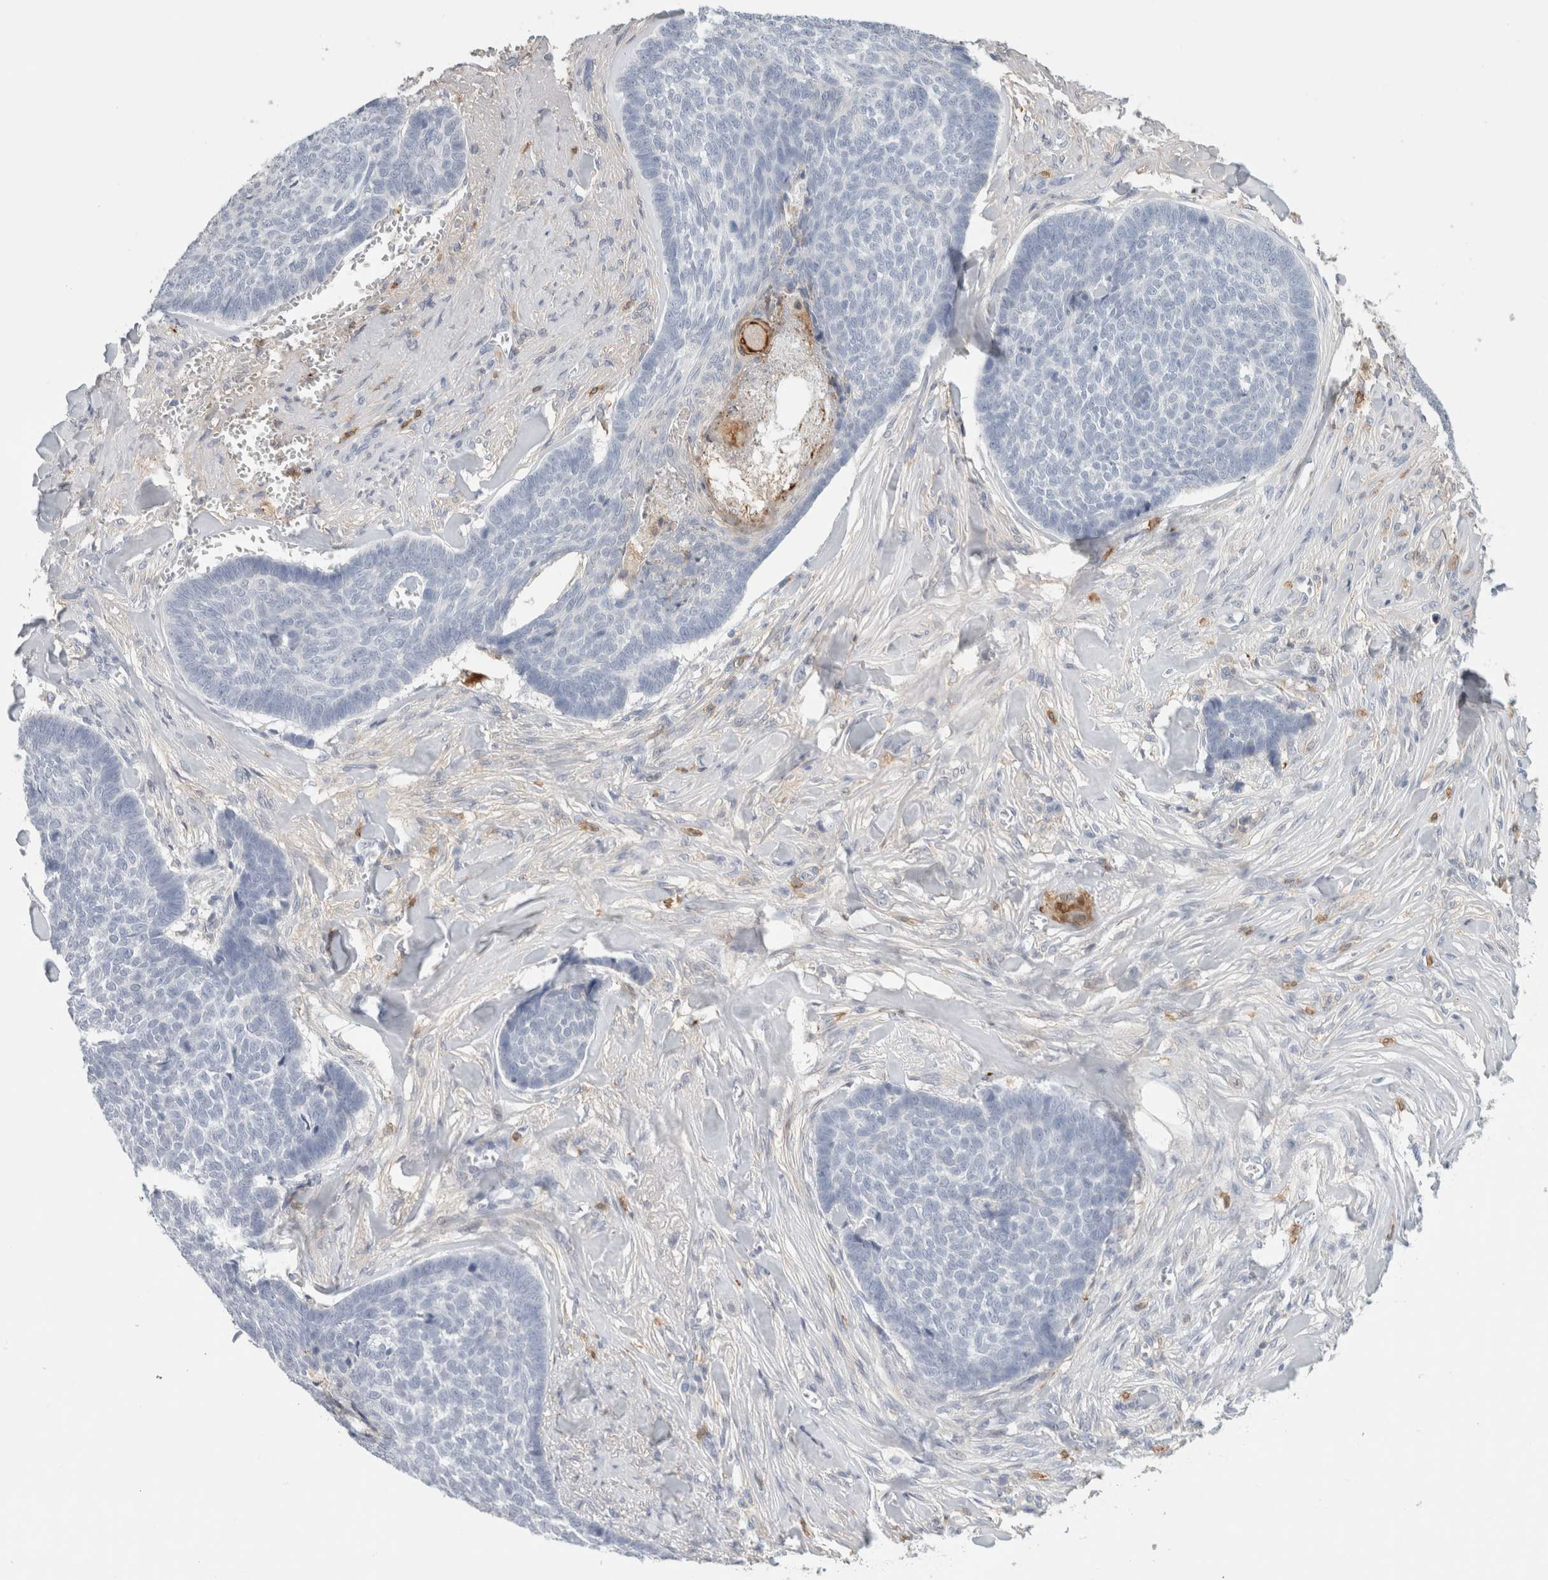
{"staining": {"intensity": "negative", "quantity": "none", "location": "none"}, "tissue": "skin cancer", "cell_type": "Tumor cells", "image_type": "cancer", "snomed": [{"axis": "morphology", "description": "Basal cell carcinoma"}, {"axis": "topography", "description": "Skin"}], "caption": "Tumor cells show no significant protein staining in skin cancer (basal cell carcinoma).", "gene": "P2RY2", "patient": {"sex": "male", "age": 84}}